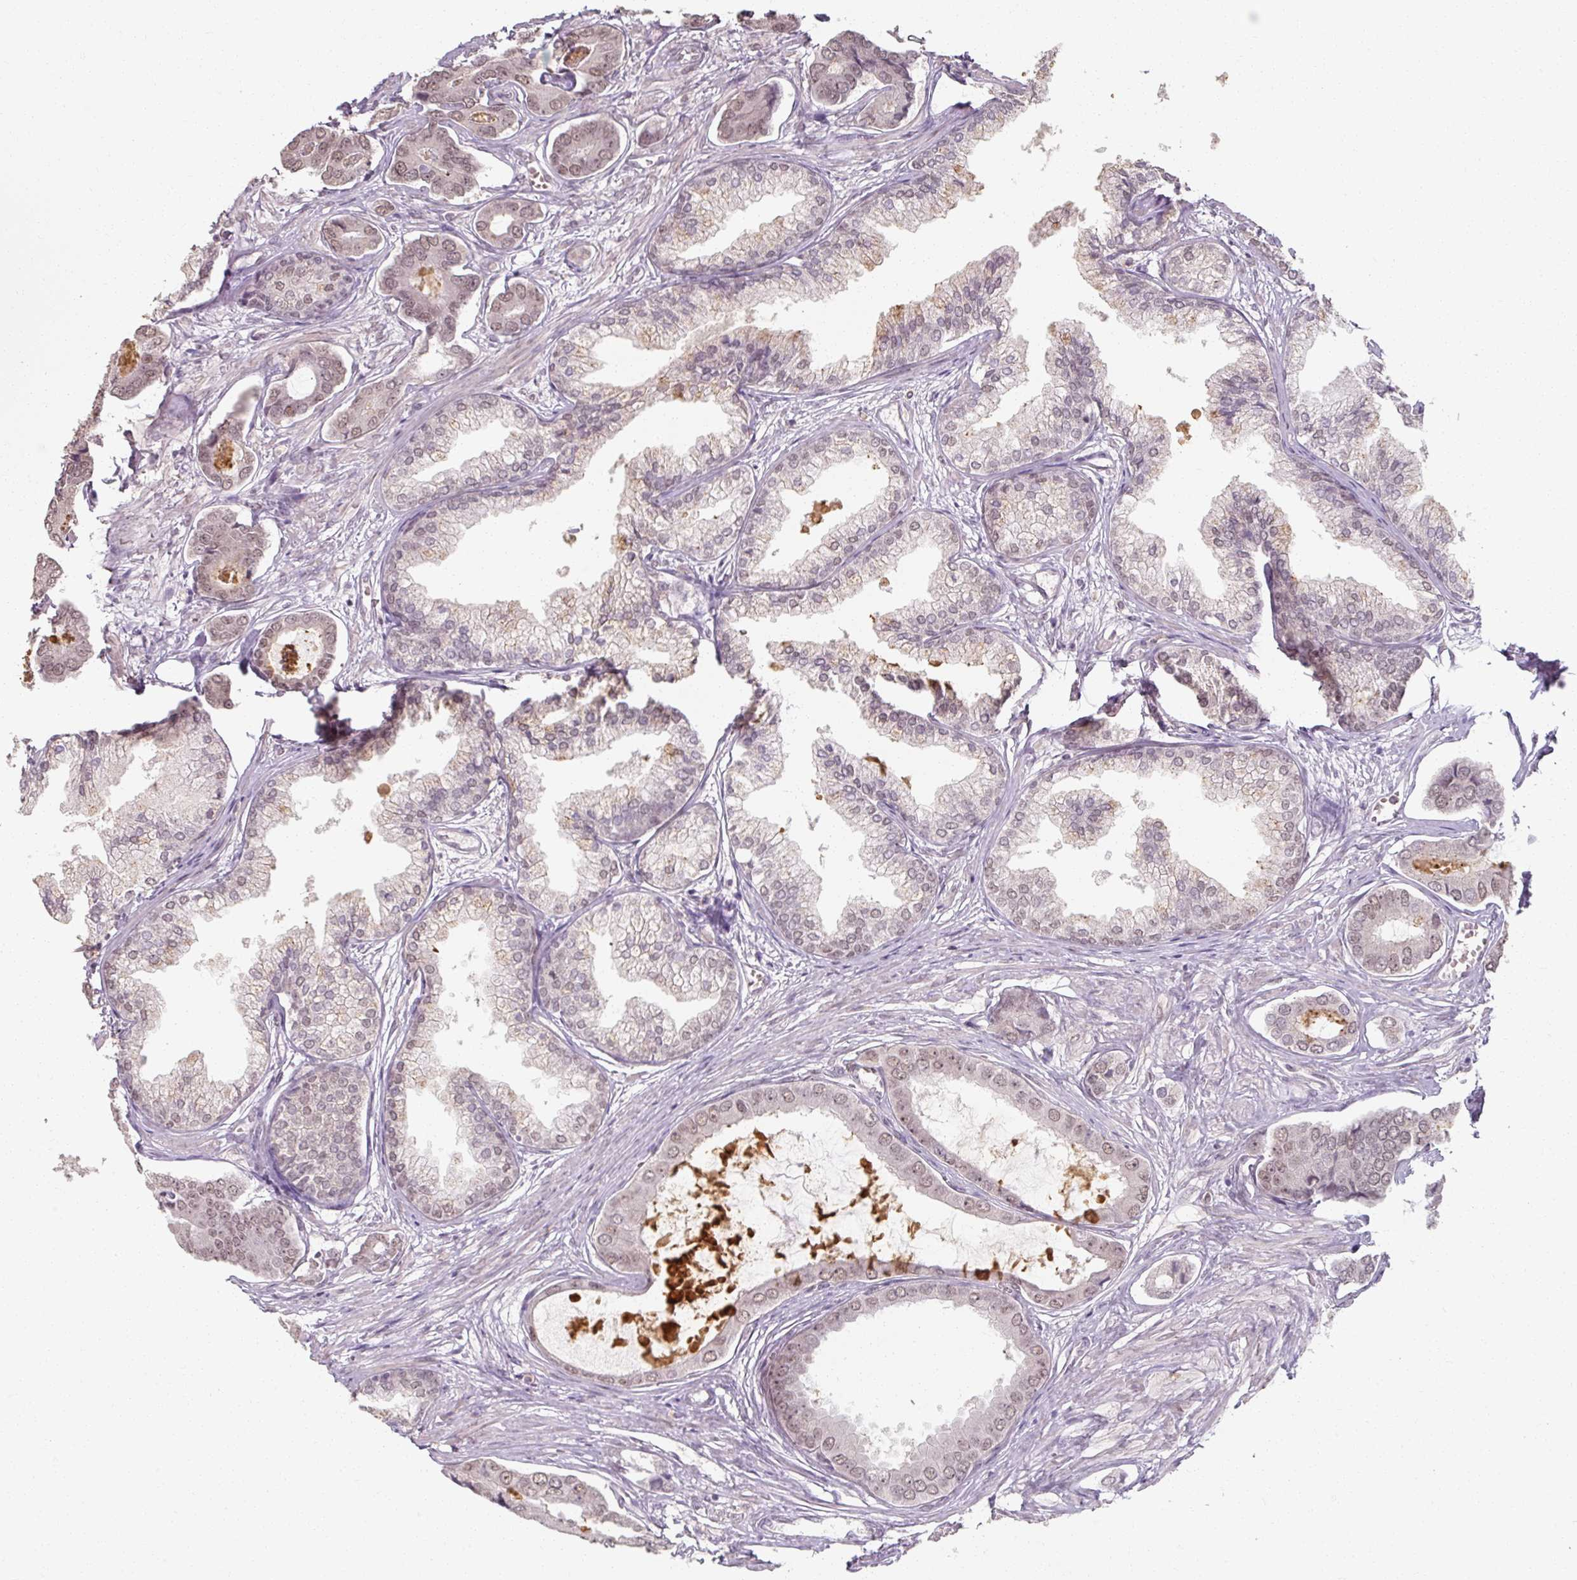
{"staining": {"intensity": "weak", "quantity": "25%-75%", "location": "nuclear"}, "tissue": "prostate cancer", "cell_type": "Tumor cells", "image_type": "cancer", "snomed": [{"axis": "morphology", "description": "Adenocarcinoma, NOS"}, {"axis": "topography", "description": "Prostate and seminal vesicle, NOS"}], "caption": "This photomicrograph shows prostate cancer stained with IHC to label a protein in brown. The nuclear of tumor cells show weak positivity for the protein. Nuclei are counter-stained blue.", "gene": "ZFTRAF1", "patient": {"sex": "male", "age": 76}}